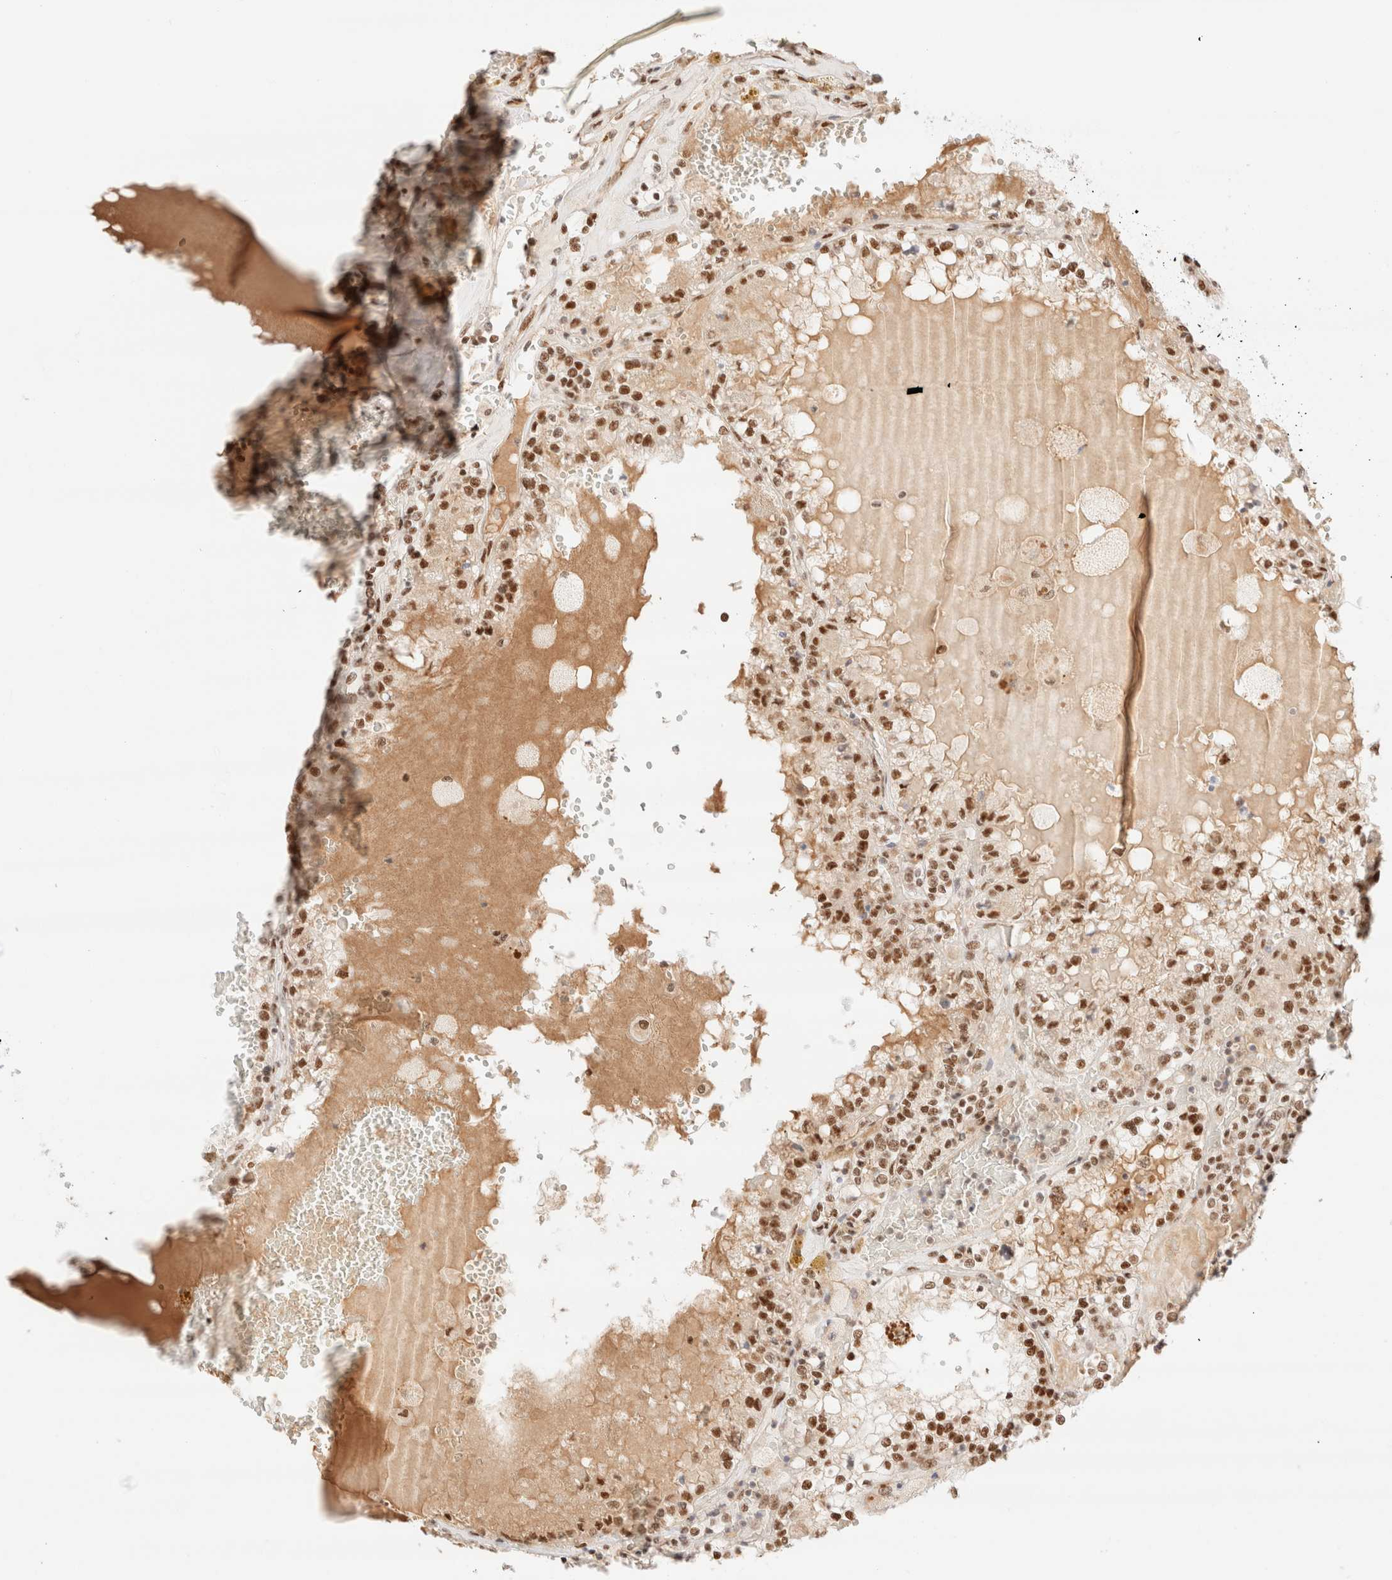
{"staining": {"intensity": "strong", "quantity": ">75%", "location": "nuclear"}, "tissue": "renal cancer", "cell_type": "Tumor cells", "image_type": "cancer", "snomed": [{"axis": "morphology", "description": "Adenocarcinoma, NOS"}, {"axis": "topography", "description": "Kidney"}], "caption": "Human adenocarcinoma (renal) stained with a brown dye reveals strong nuclear positive expression in about >75% of tumor cells.", "gene": "CIC", "patient": {"sex": "female", "age": 56}}